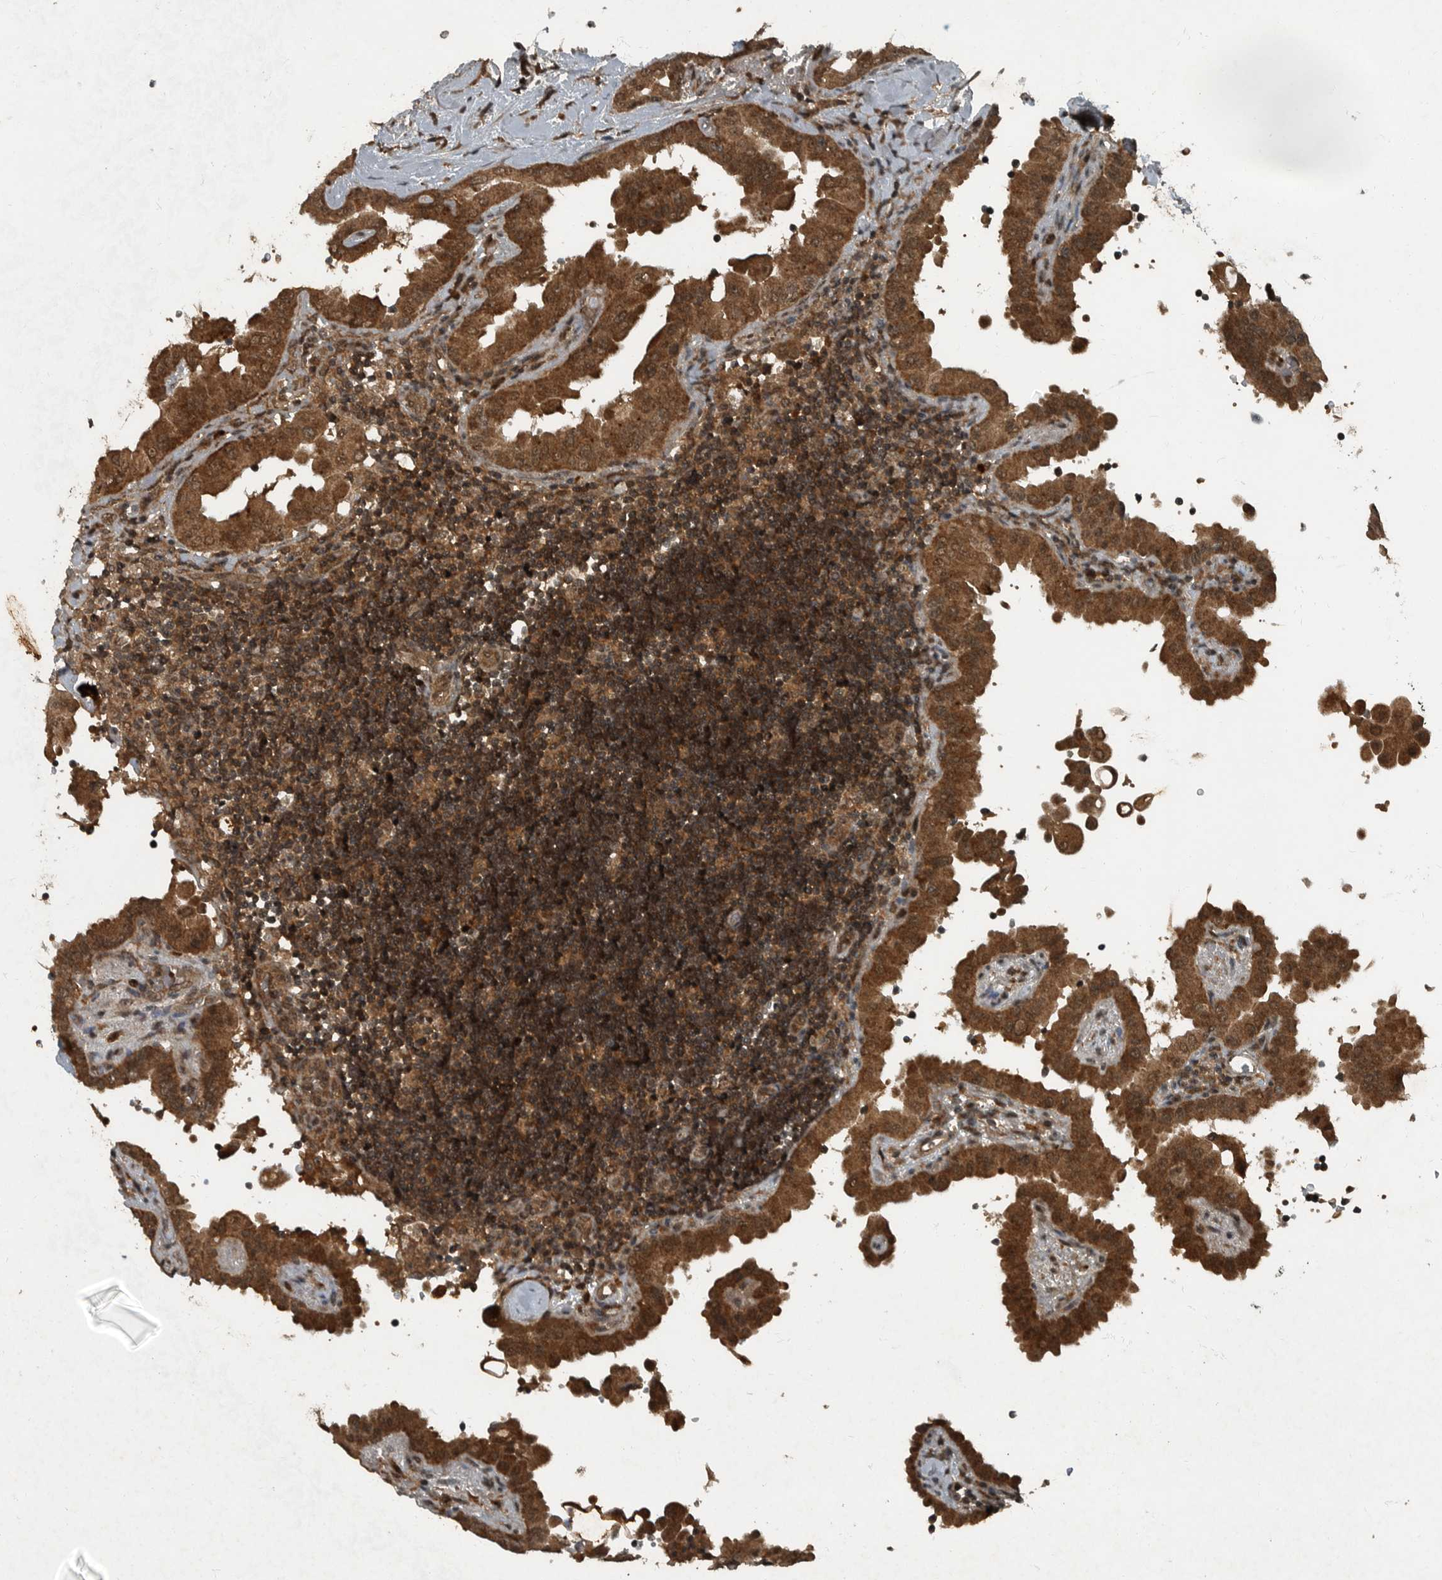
{"staining": {"intensity": "moderate", "quantity": ">75%", "location": "cytoplasmic/membranous,nuclear"}, "tissue": "thyroid cancer", "cell_type": "Tumor cells", "image_type": "cancer", "snomed": [{"axis": "morphology", "description": "Papillary adenocarcinoma, NOS"}, {"axis": "topography", "description": "Thyroid gland"}], "caption": "Immunohistochemistry (DAB (3,3'-diaminobenzidine)) staining of thyroid cancer (papillary adenocarcinoma) reveals moderate cytoplasmic/membranous and nuclear protein staining in about >75% of tumor cells.", "gene": "FOXO1", "patient": {"sex": "male", "age": 33}}